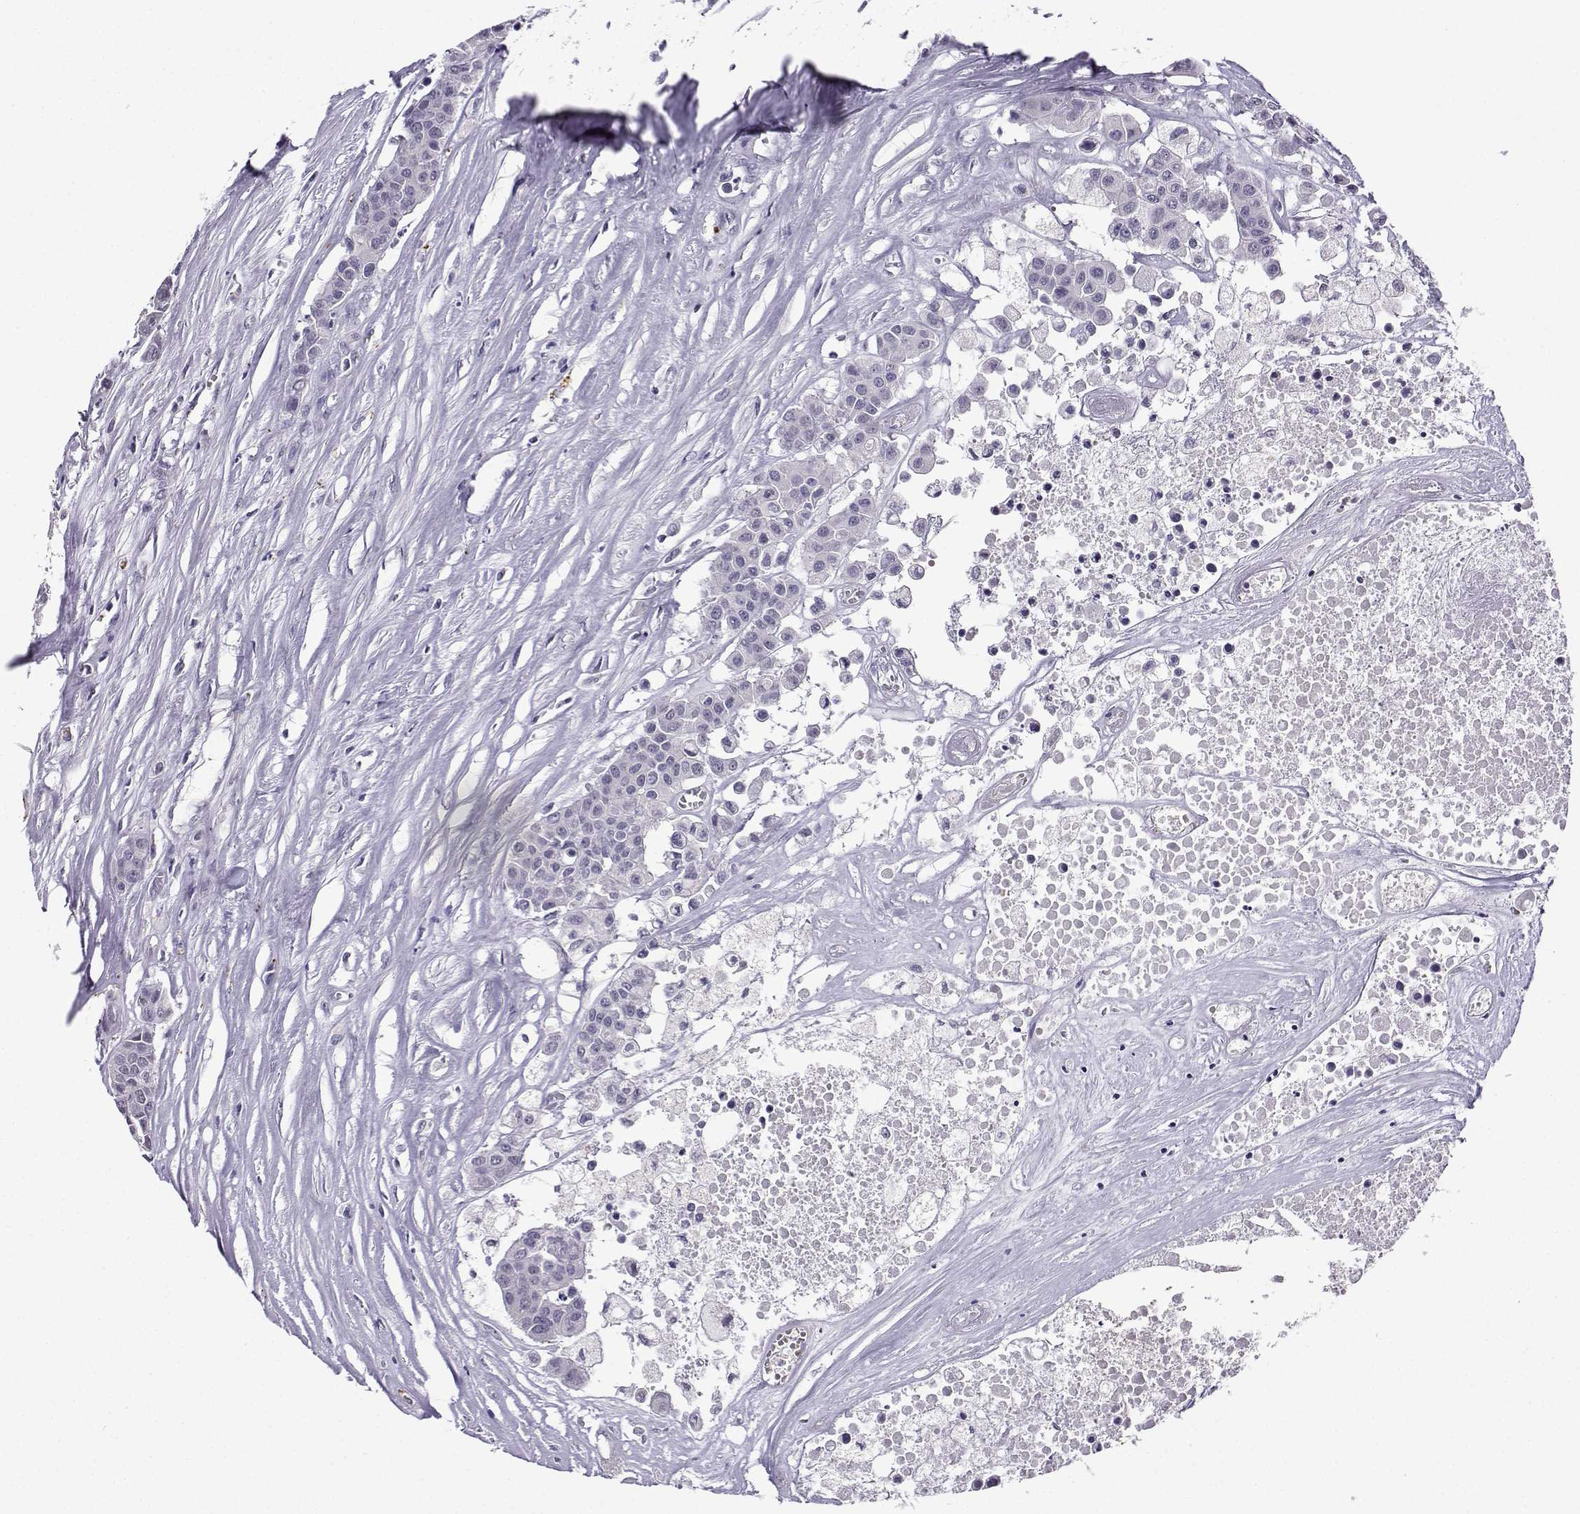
{"staining": {"intensity": "negative", "quantity": "none", "location": "none"}, "tissue": "carcinoid", "cell_type": "Tumor cells", "image_type": "cancer", "snomed": [{"axis": "morphology", "description": "Carcinoid, malignant, NOS"}, {"axis": "topography", "description": "Colon"}], "caption": "The immunohistochemistry (IHC) histopathology image has no significant staining in tumor cells of malignant carcinoid tissue. (DAB (3,3'-diaminobenzidine) immunohistochemistry (IHC), high magnification).", "gene": "LRFN2", "patient": {"sex": "male", "age": 81}}